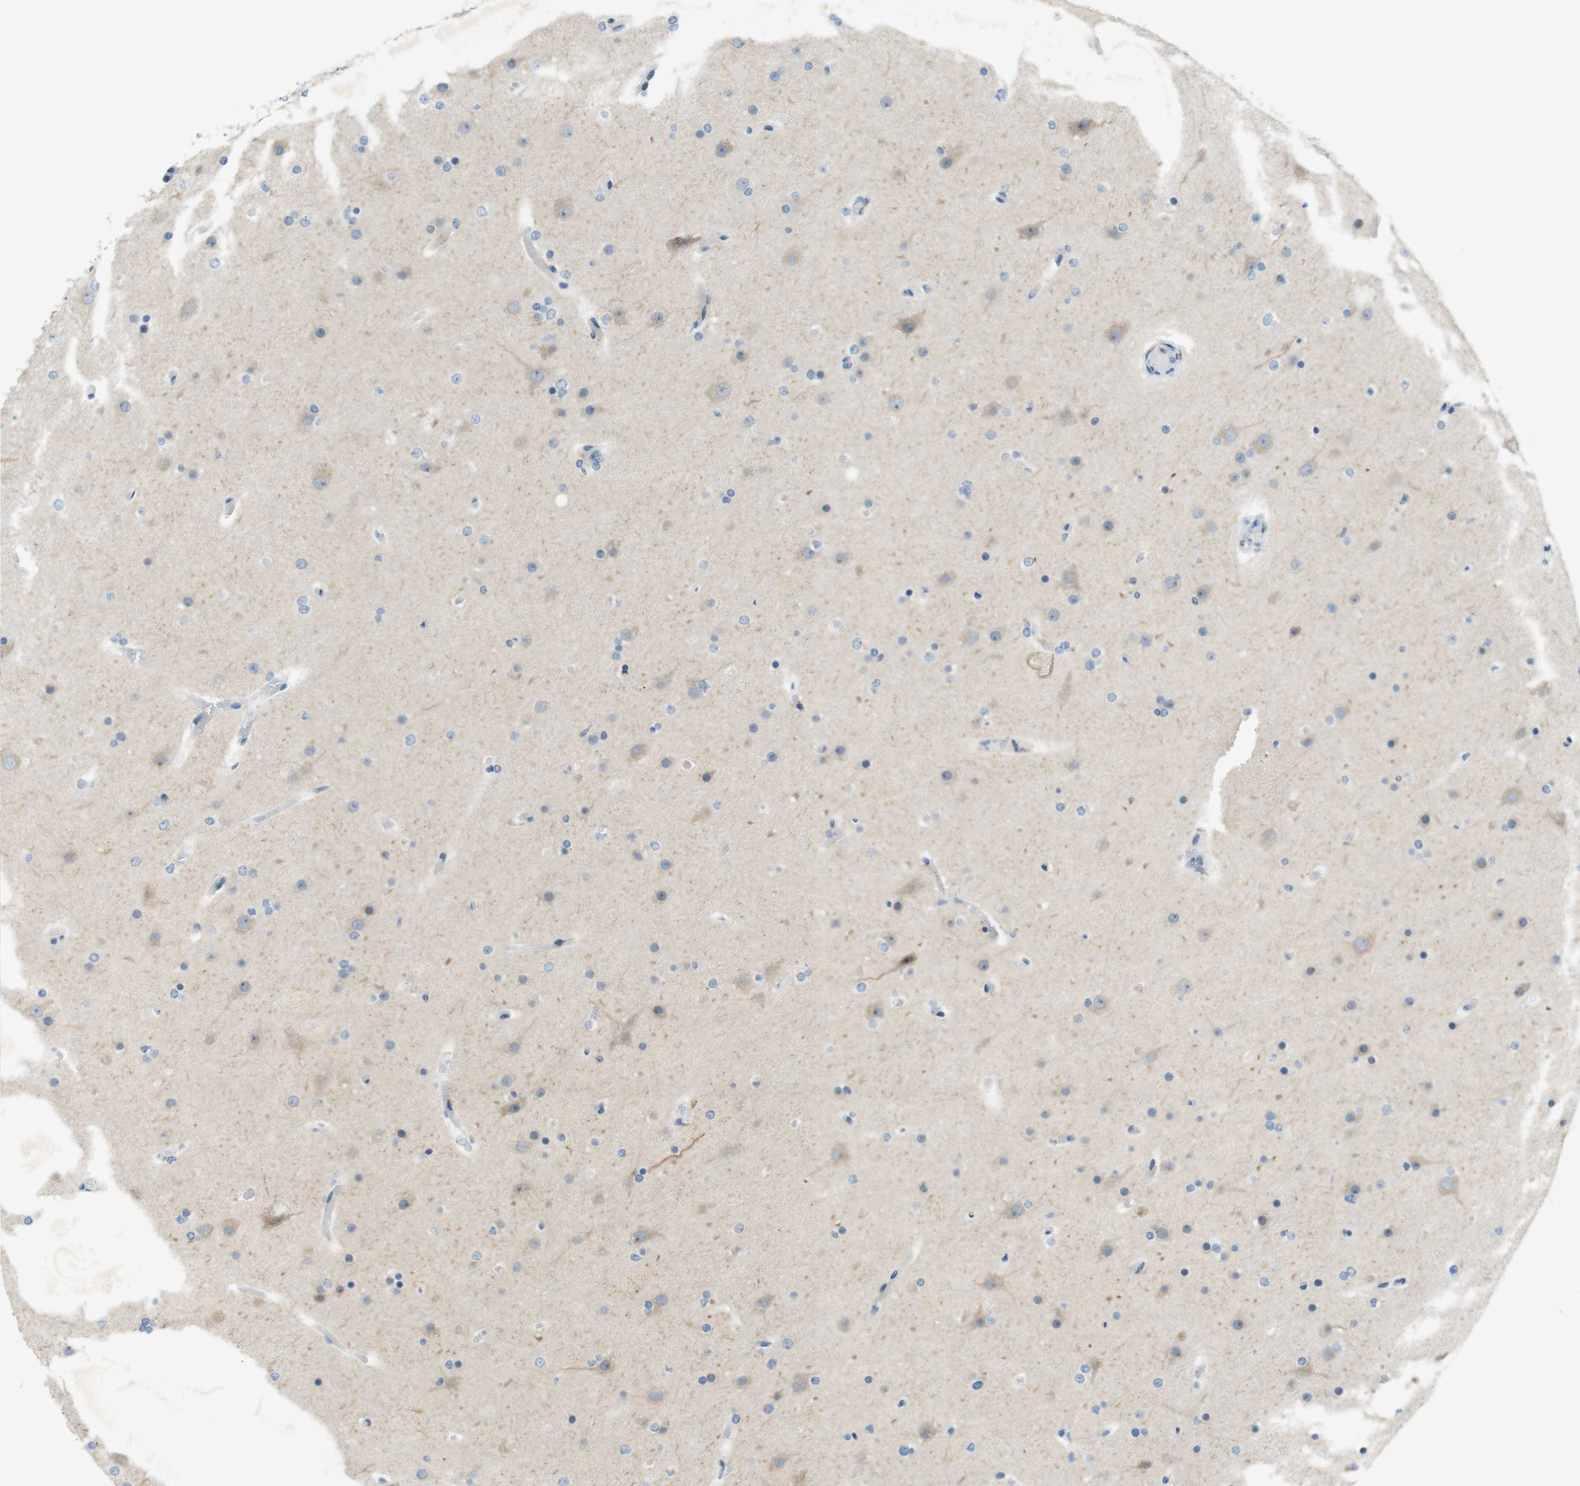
{"staining": {"intensity": "negative", "quantity": "none", "location": "none"}, "tissue": "glioma", "cell_type": "Tumor cells", "image_type": "cancer", "snomed": [{"axis": "morphology", "description": "Glioma, malignant, High grade"}, {"axis": "topography", "description": "Cerebral cortex"}], "caption": "Tumor cells are negative for protein expression in human malignant glioma (high-grade).", "gene": "TJP3", "patient": {"sex": "female", "age": 36}}